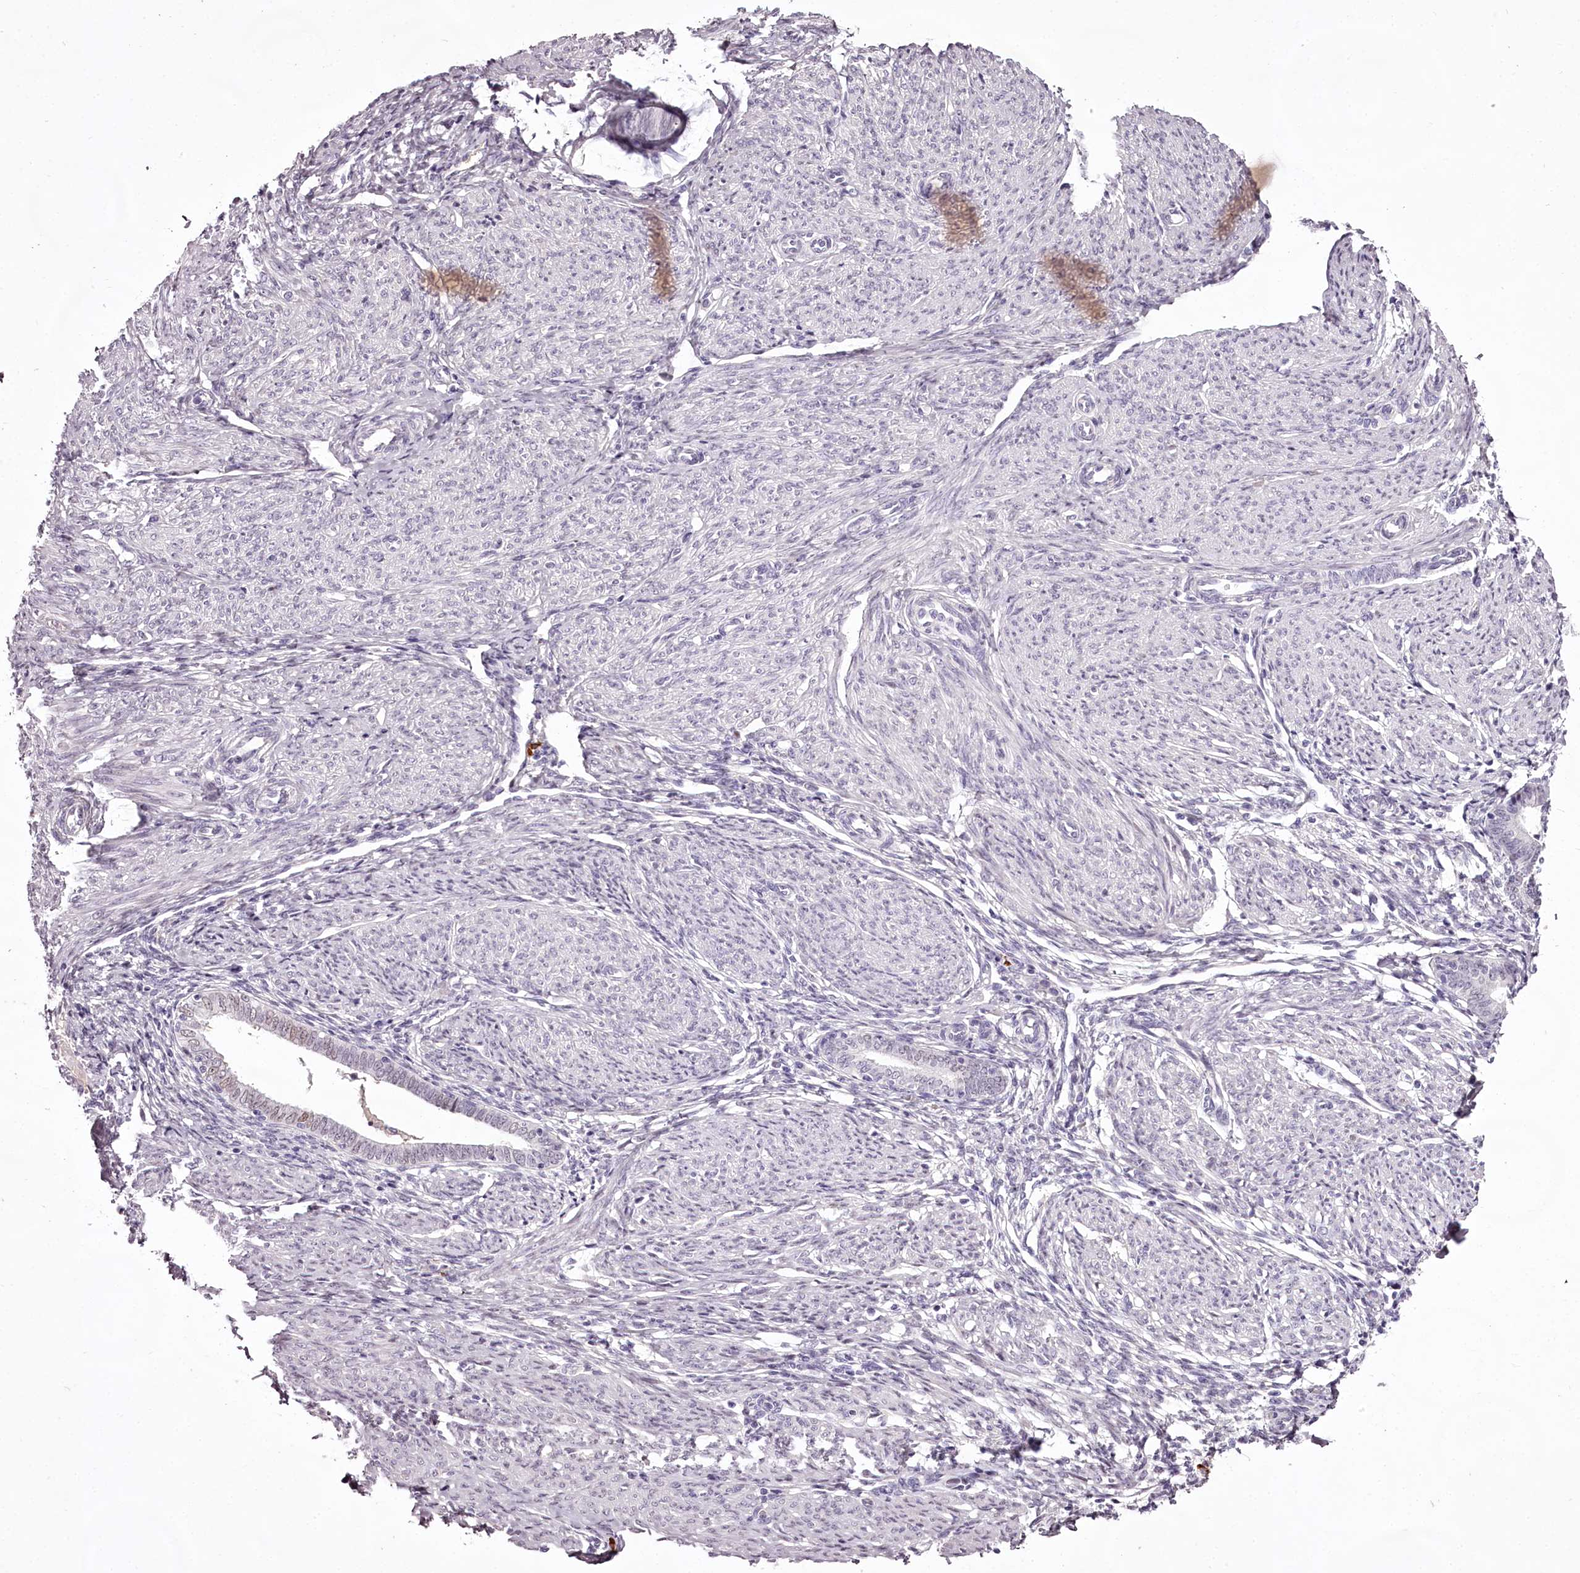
{"staining": {"intensity": "negative", "quantity": "none", "location": "none"}, "tissue": "endometrium", "cell_type": "Cells in endometrial stroma", "image_type": "normal", "snomed": [{"axis": "morphology", "description": "Normal tissue, NOS"}, {"axis": "topography", "description": "Endometrium"}], "caption": "This photomicrograph is of benign endometrium stained with immunohistochemistry (IHC) to label a protein in brown with the nuclei are counter-stained blue. There is no staining in cells in endometrial stroma.", "gene": "C1orf56", "patient": {"sex": "female", "age": 72}}